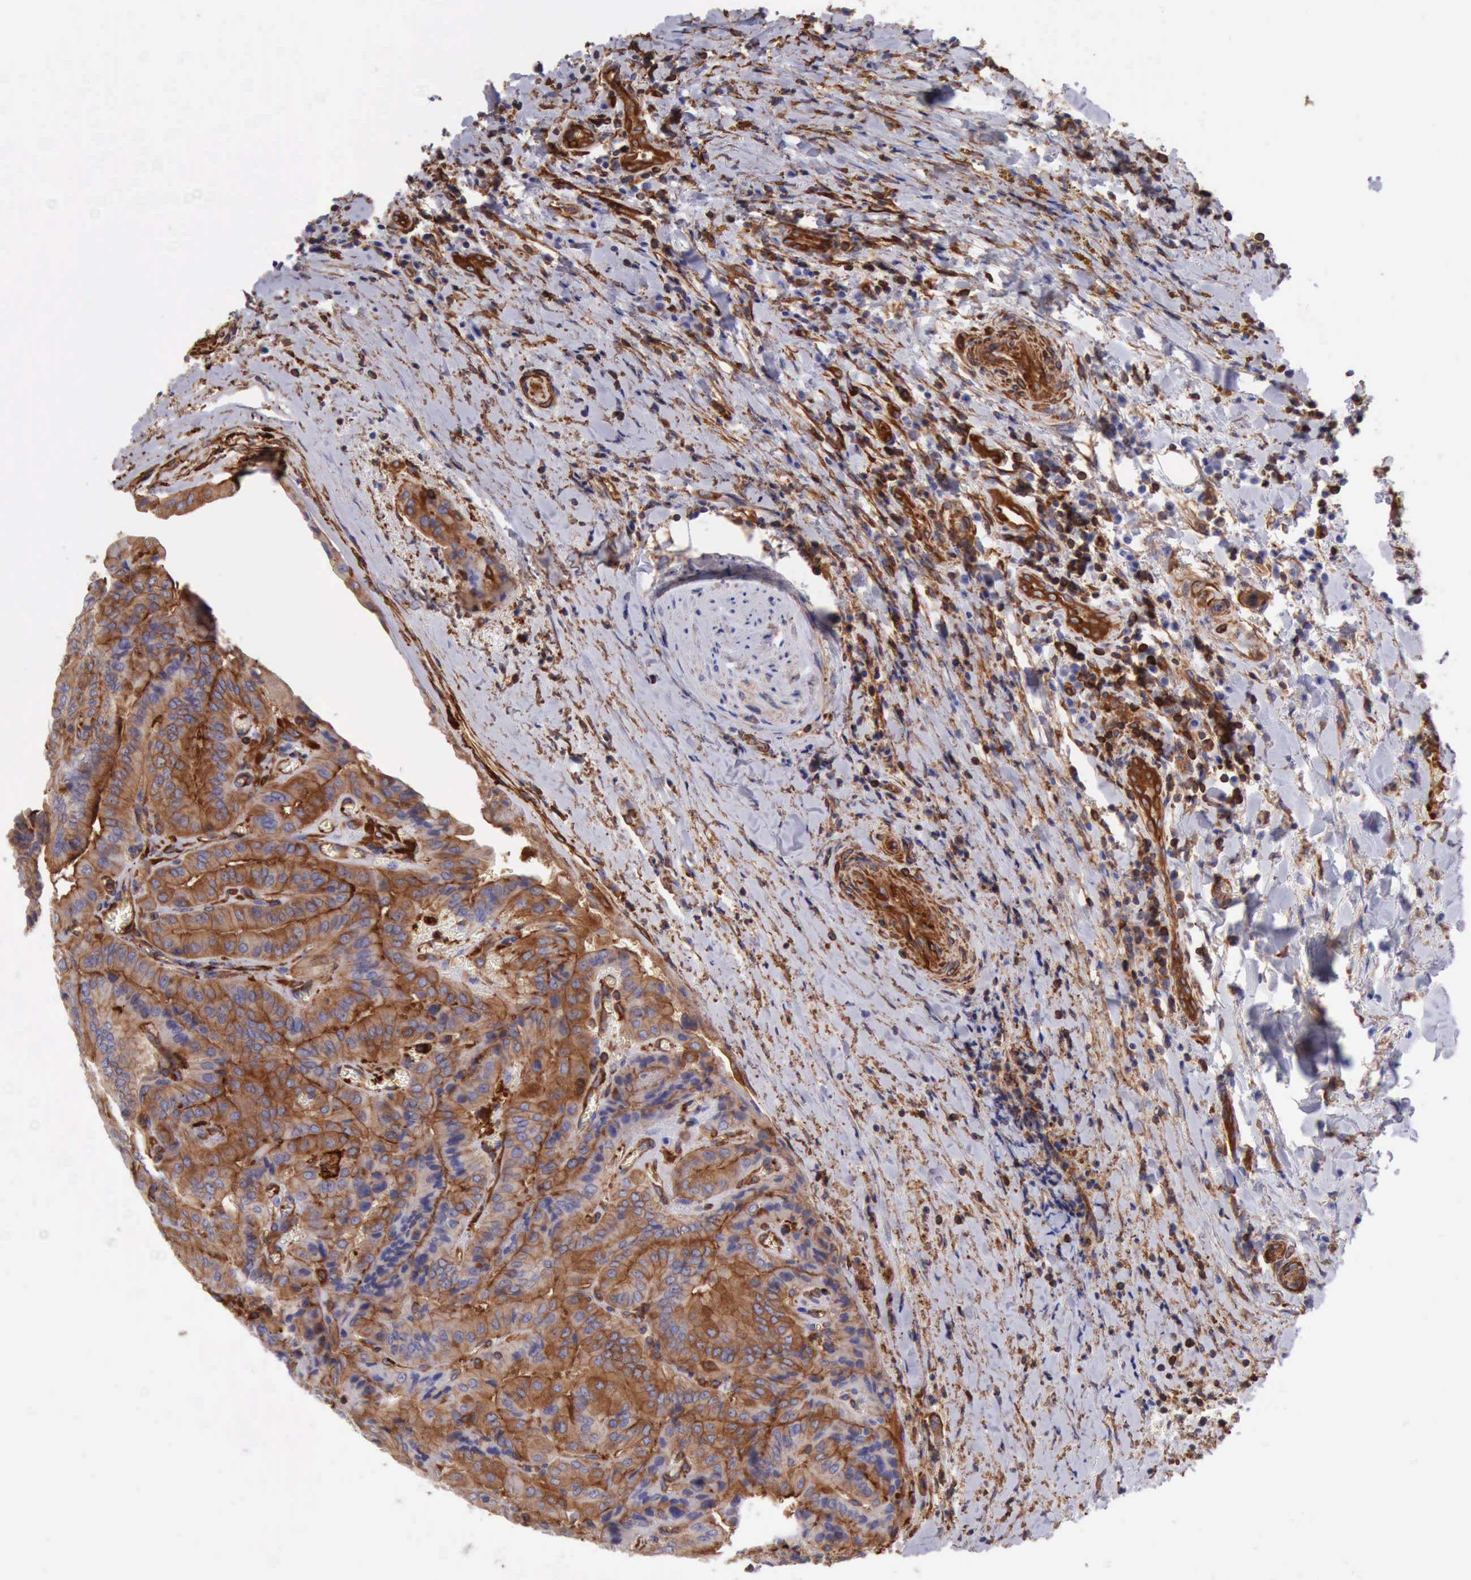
{"staining": {"intensity": "moderate", "quantity": ">75%", "location": "cytoplasmic/membranous"}, "tissue": "thyroid cancer", "cell_type": "Tumor cells", "image_type": "cancer", "snomed": [{"axis": "morphology", "description": "Papillary adenocarcinoma, NOS"}, {"axis": "topography", "description": "Thyroid gland"}], "caption": "The histopathology image displays immunohistochemical staining of thyroid papillary adenocarcinoma. There is moderate cytoplasmic/membranous expression is seen in approximately >75% of tumor cells. The protein of interest is stained brown, and the nuclei are stained in blue (DAB IHC with brightfield microscopy, high magnification).", "gene": "FLNA", "patient": {"sex": "female", "age": 71}}